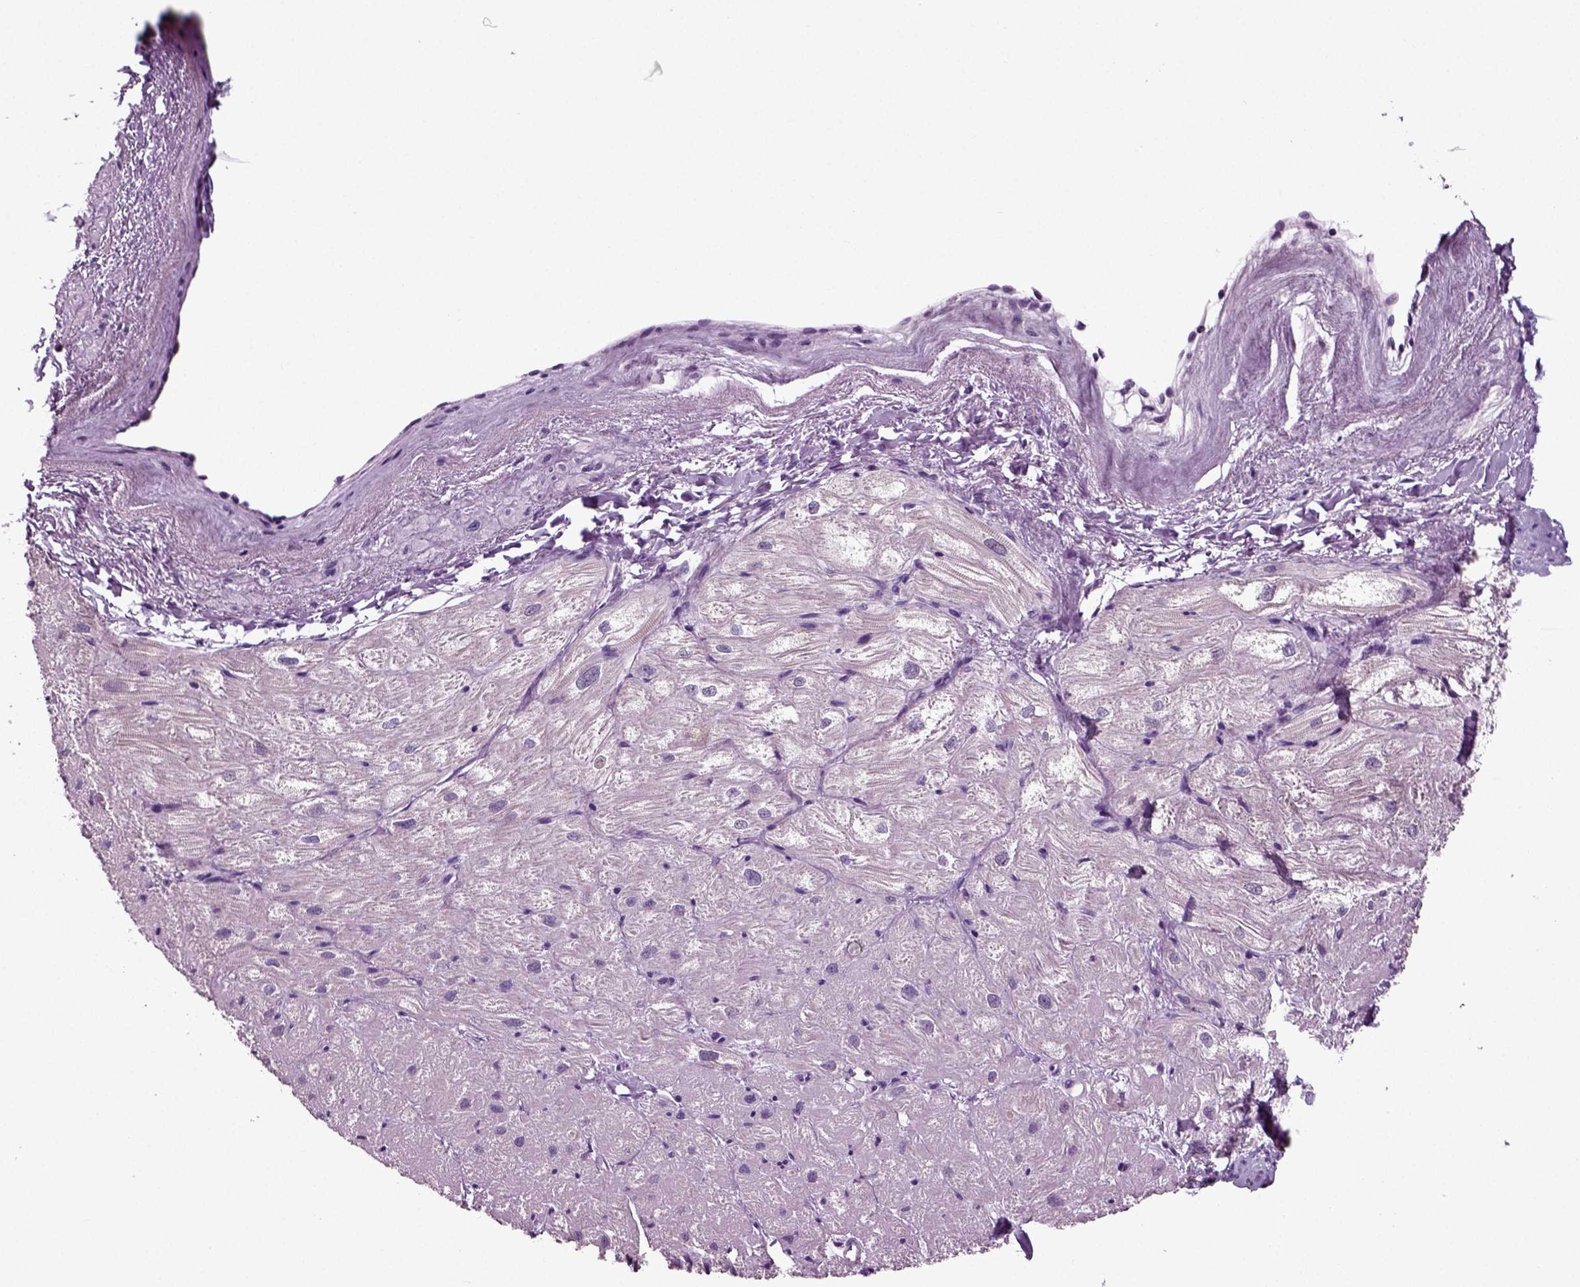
{"staining": {"intensity": "negative", "quantity": "none", "location": "none"}, "tissue": "heart muscle", "cell_type": "Cardiomyocytes", "image_type": "normal", "snomed": [{"axis": "morphology", "description": "Normal tissue, NOS"}, {"axis": "topography", "description": "Heart"}], "caption": "This is an IHC micrograph of benign human heart muscle. There is no expression in cardiomyocytes.", "gene": "SPATA17", "patient": {"sex": "male", "age": 57}}